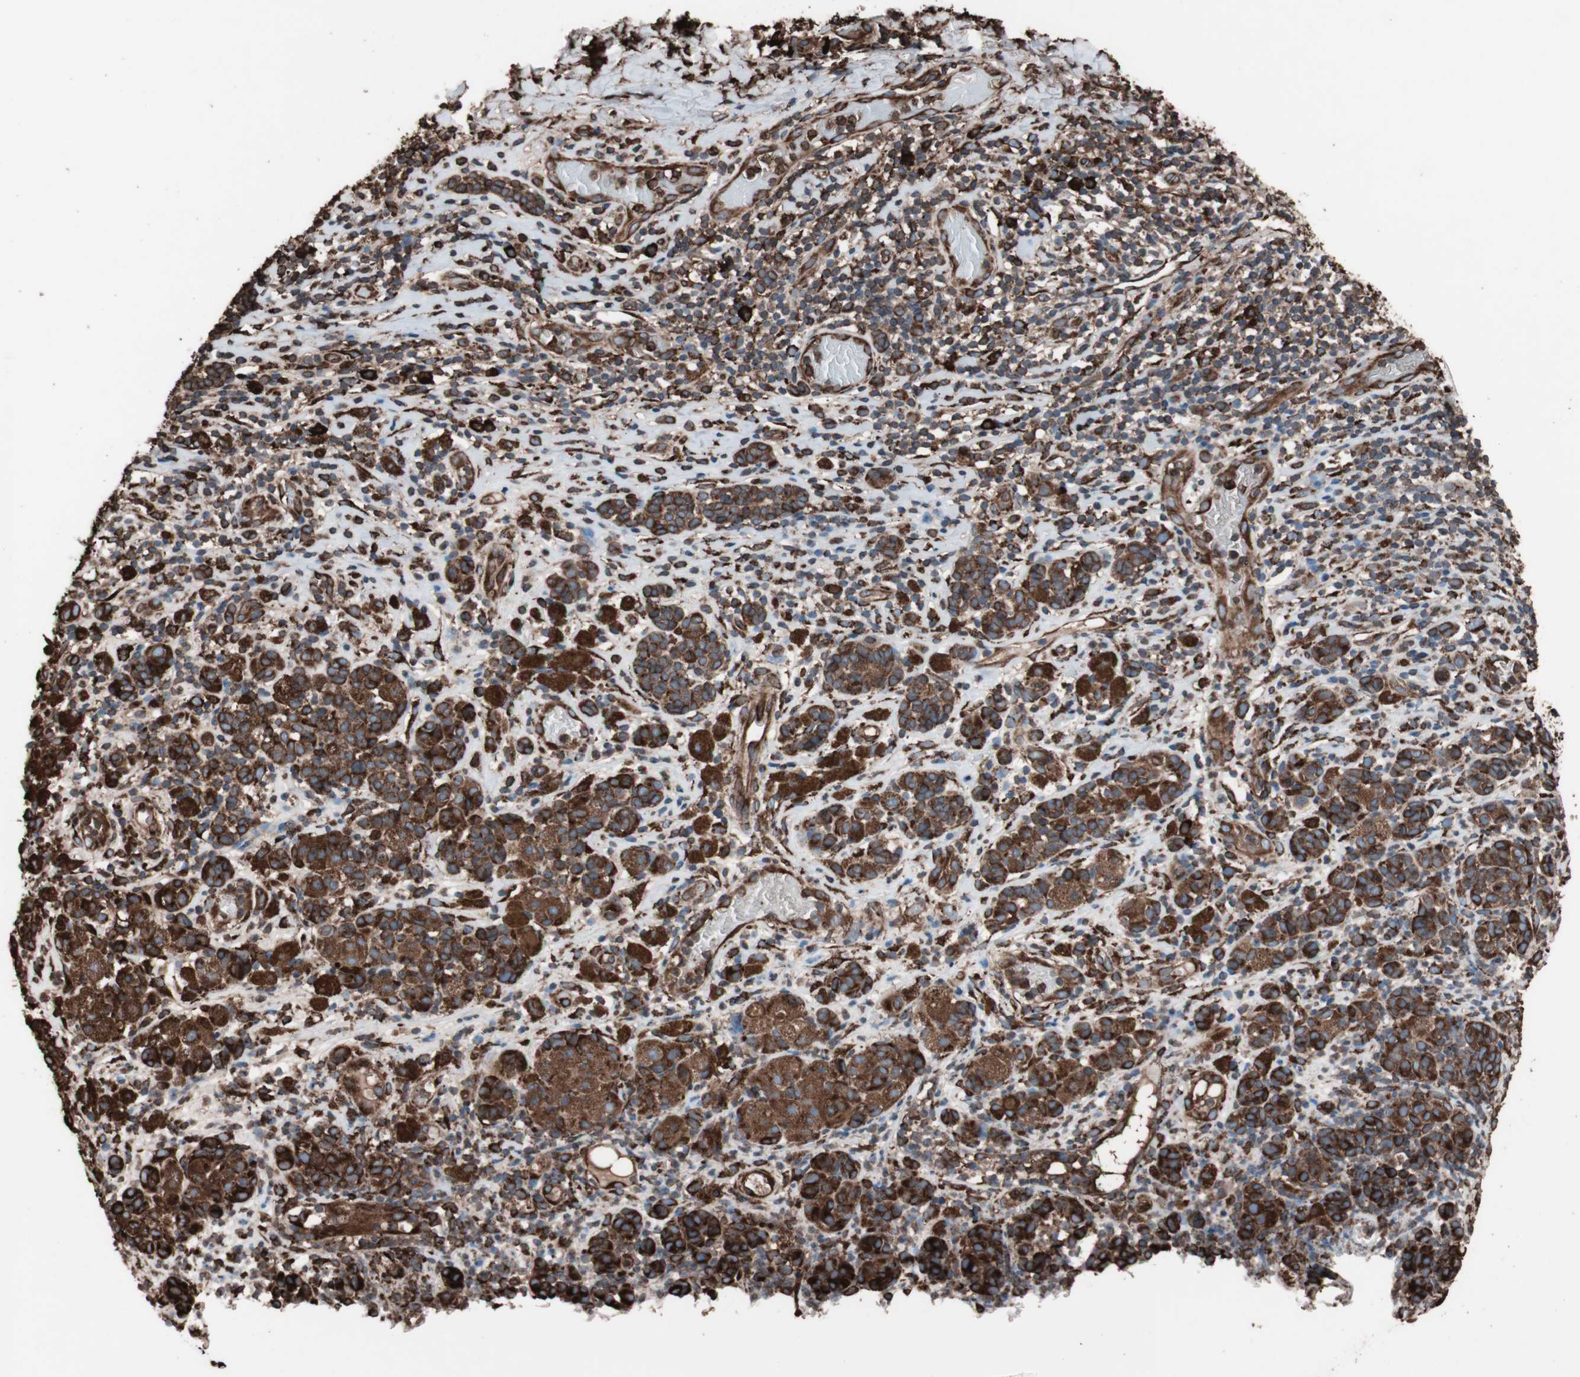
{"staining": {"intensity": "strong", "quantity": ">75%", "location": "cytoplasmic/membranous"}, "tissue": "melanoma", "cell_type": "Tumor cells", "image_type": "cancer", "snomed": [{"axis": "morphology", "description": "Malignant melanoma, NOS"}, {"axis": "topography", "description": "Skin"}], "caption": "This histopathology image shows IHC staining of melanoma, with high strong cytoplasmic/membranous positivity in approximately >75% of tumor cells.", "gene": "HSP90B1", "patient": {"sex": "male", "age": 64}}